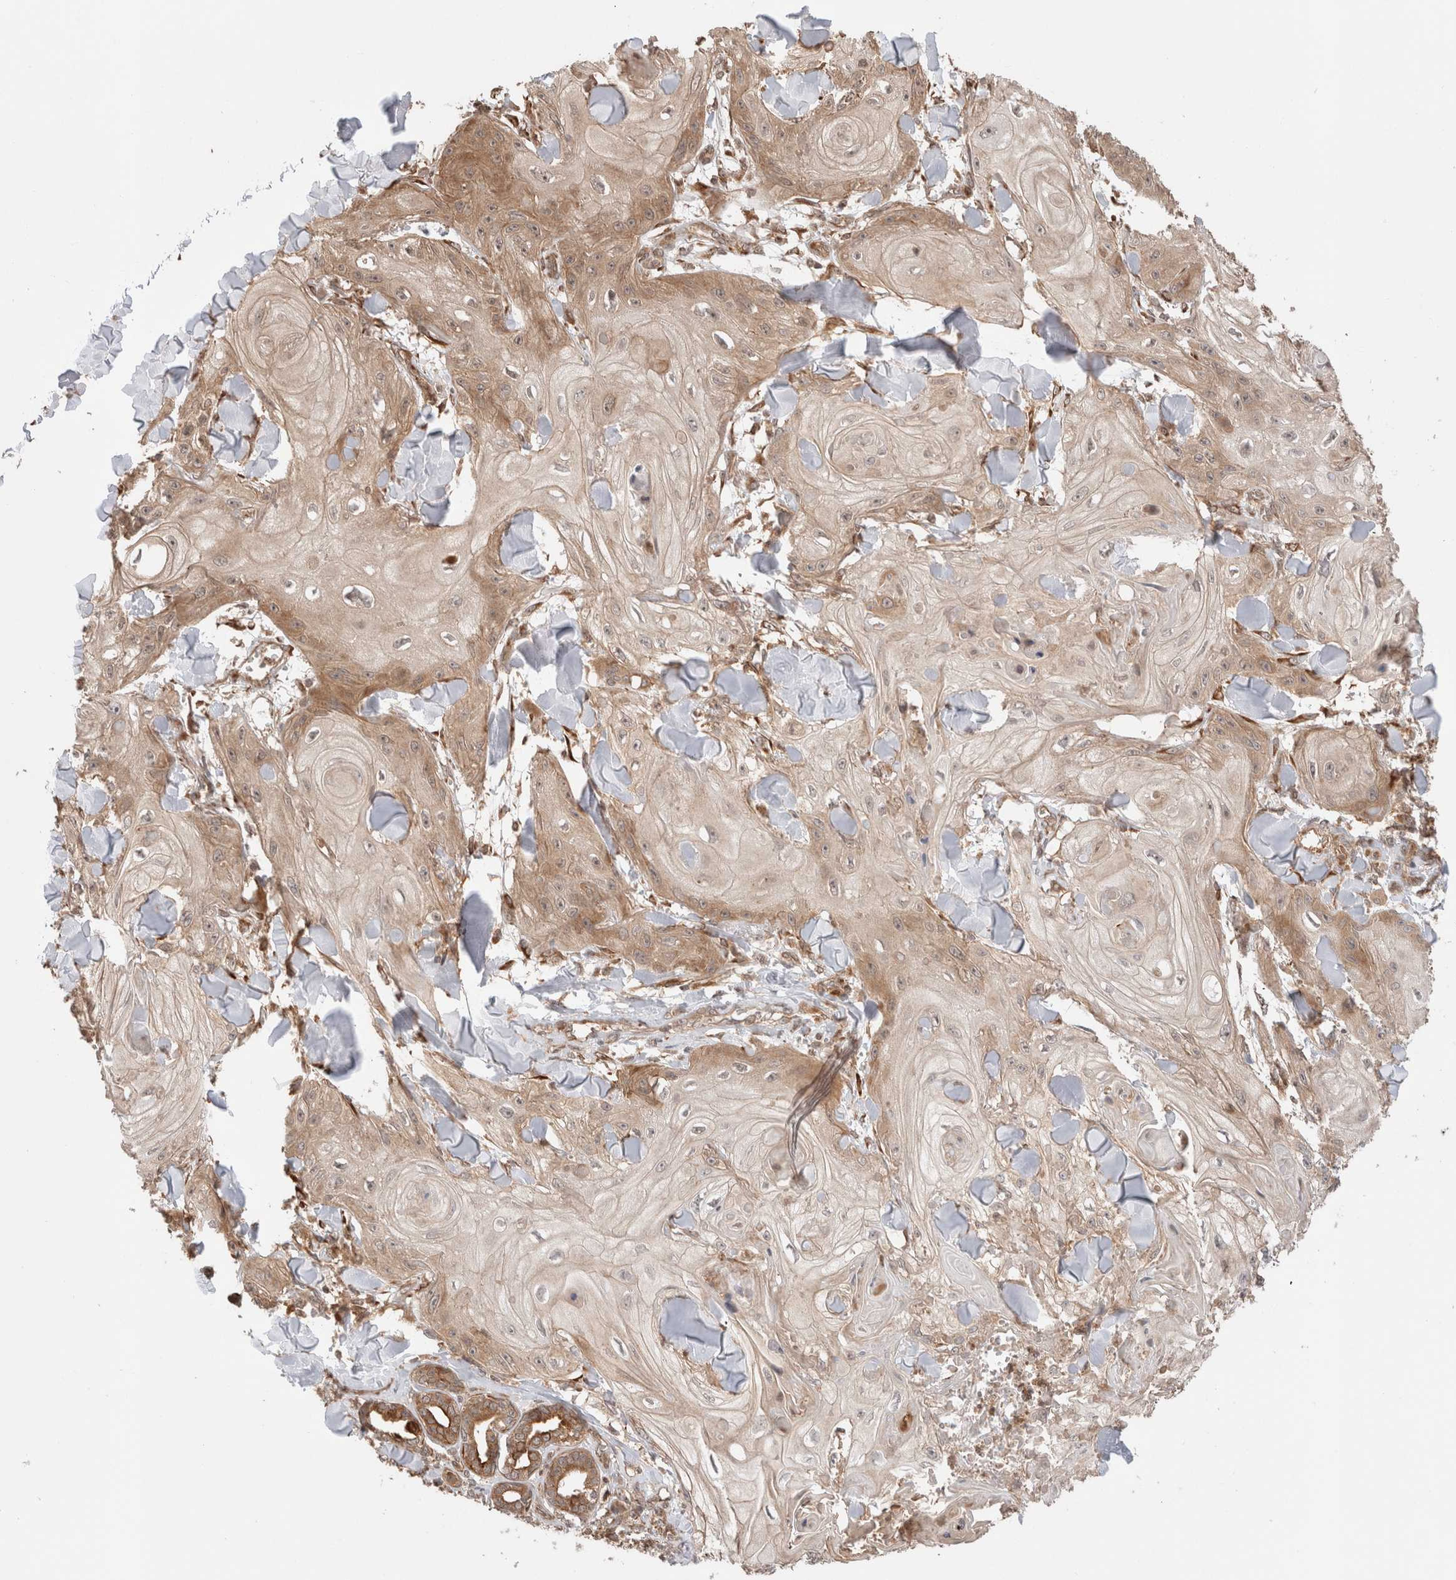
{"staining": {"intensity": "moderate", "quantity": "25%-75%", "location": "cytoplasmic/membranous"}, "tissue": "skin cancer", "cell_type": "Tumor cells", "image_type": "cancer", "snomed": [{"axis": "morphology", "description": "Squamous cell carcinoma, NOS"}, {"axis": "topography", "description": "Skin"}], "caption": "Skin squamous cell carcinoma was stained to show a protein in brown. There is medium levels of moderate cytoplasmic/membranous expression in approximately 25%-75% of tumor cells.", "gene": "ZNF649", "patient": {"sex": "male", "age": 74}}